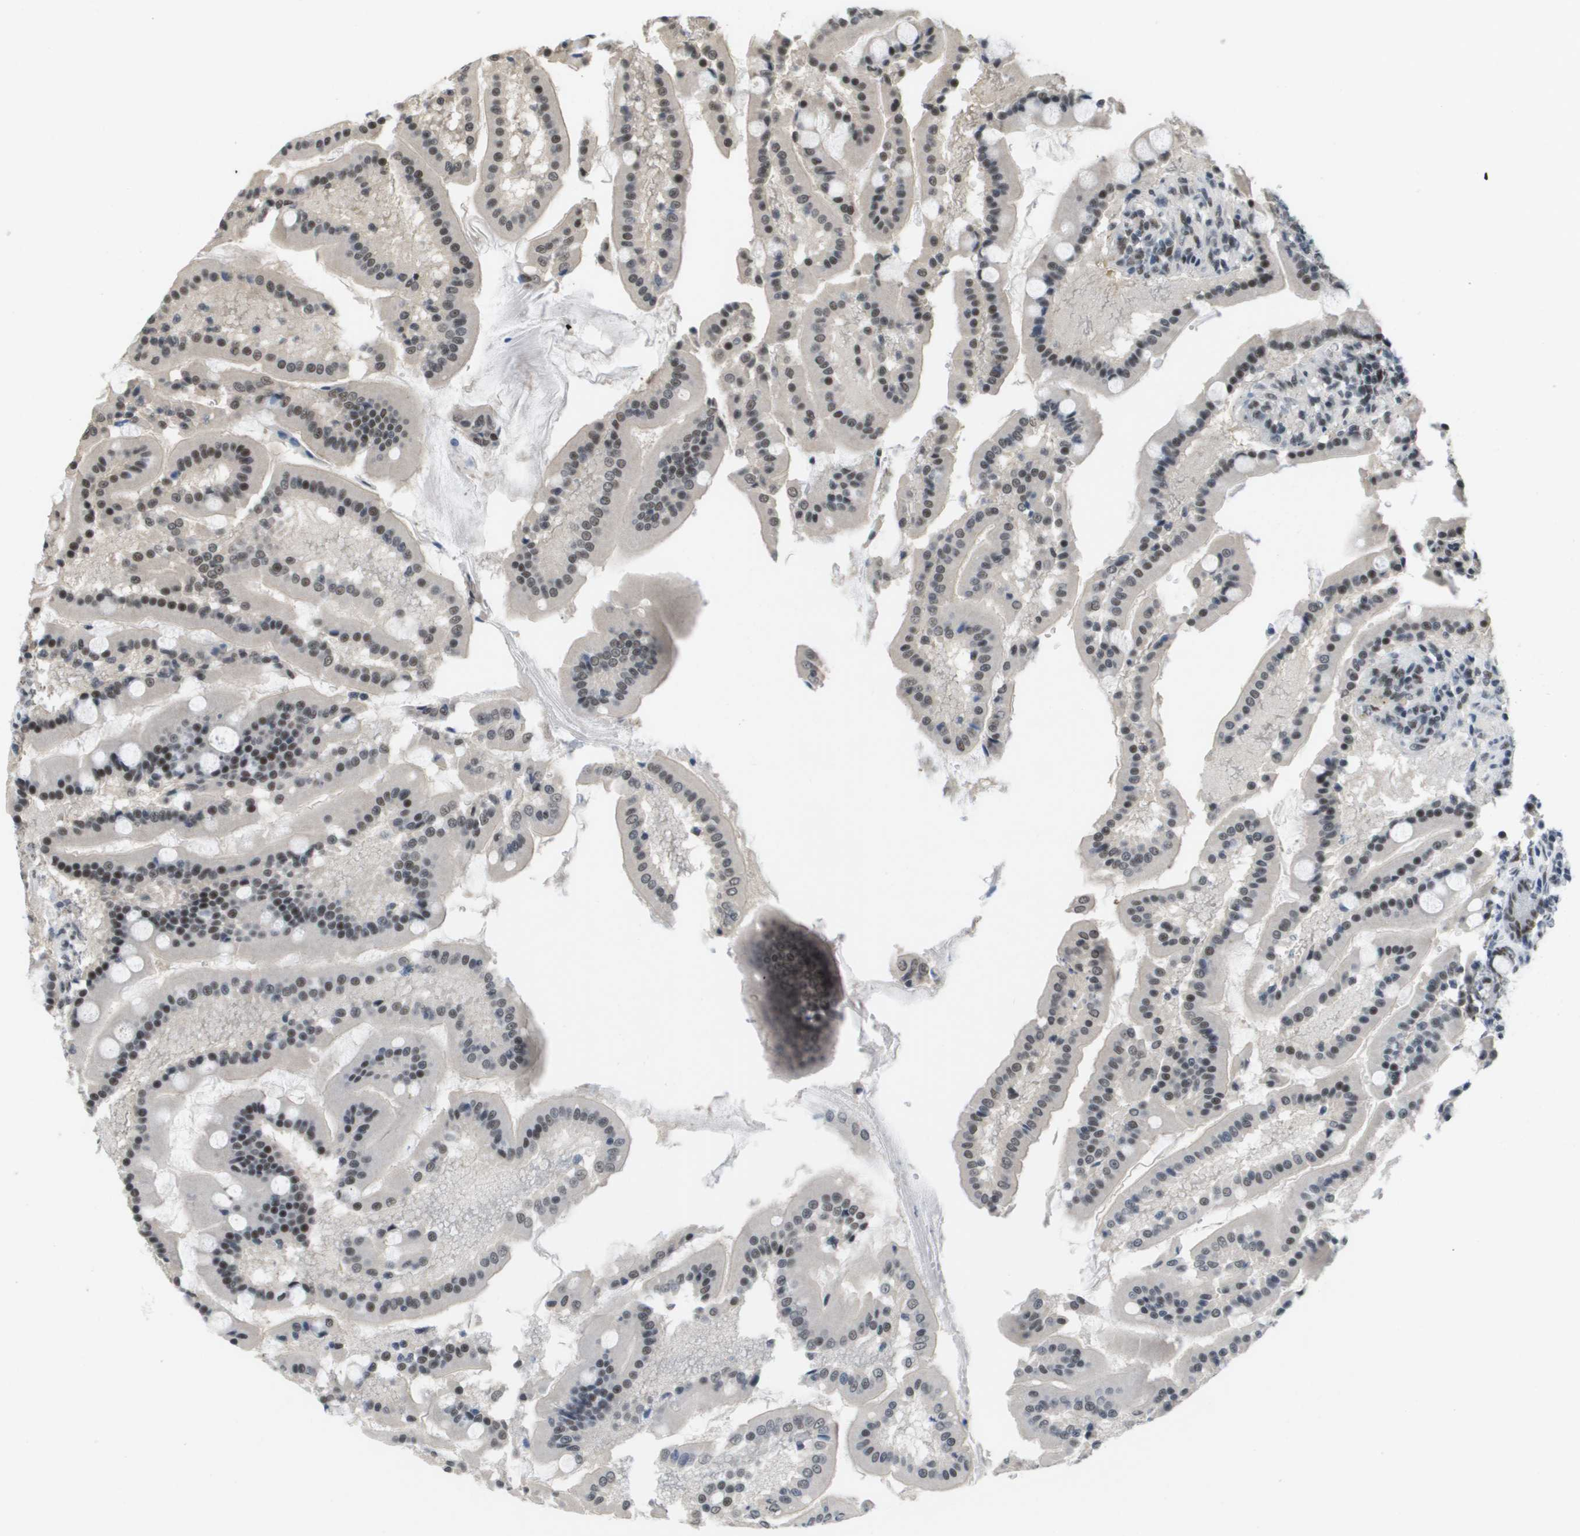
{"staining": {"intensity": "moderate", "quantity": ">75%", "location": "nuclear"}, "tissue": "duodenum", "cell_type": "Glandular cells", "image_type": "normal", "snomed": [{"axis": "morphology", "description": "Normal tissue, NOS"}, {"axis": "topography", "description": "Duodenum"}], "caption": "Immunohistochemical staining of benign duodenum exhibits >75% levels of moderate nuclear protein staining in approximately >75% of glandular cells.", "gene": "ISY1", "patient": {"sex": "male", "age": 50}}